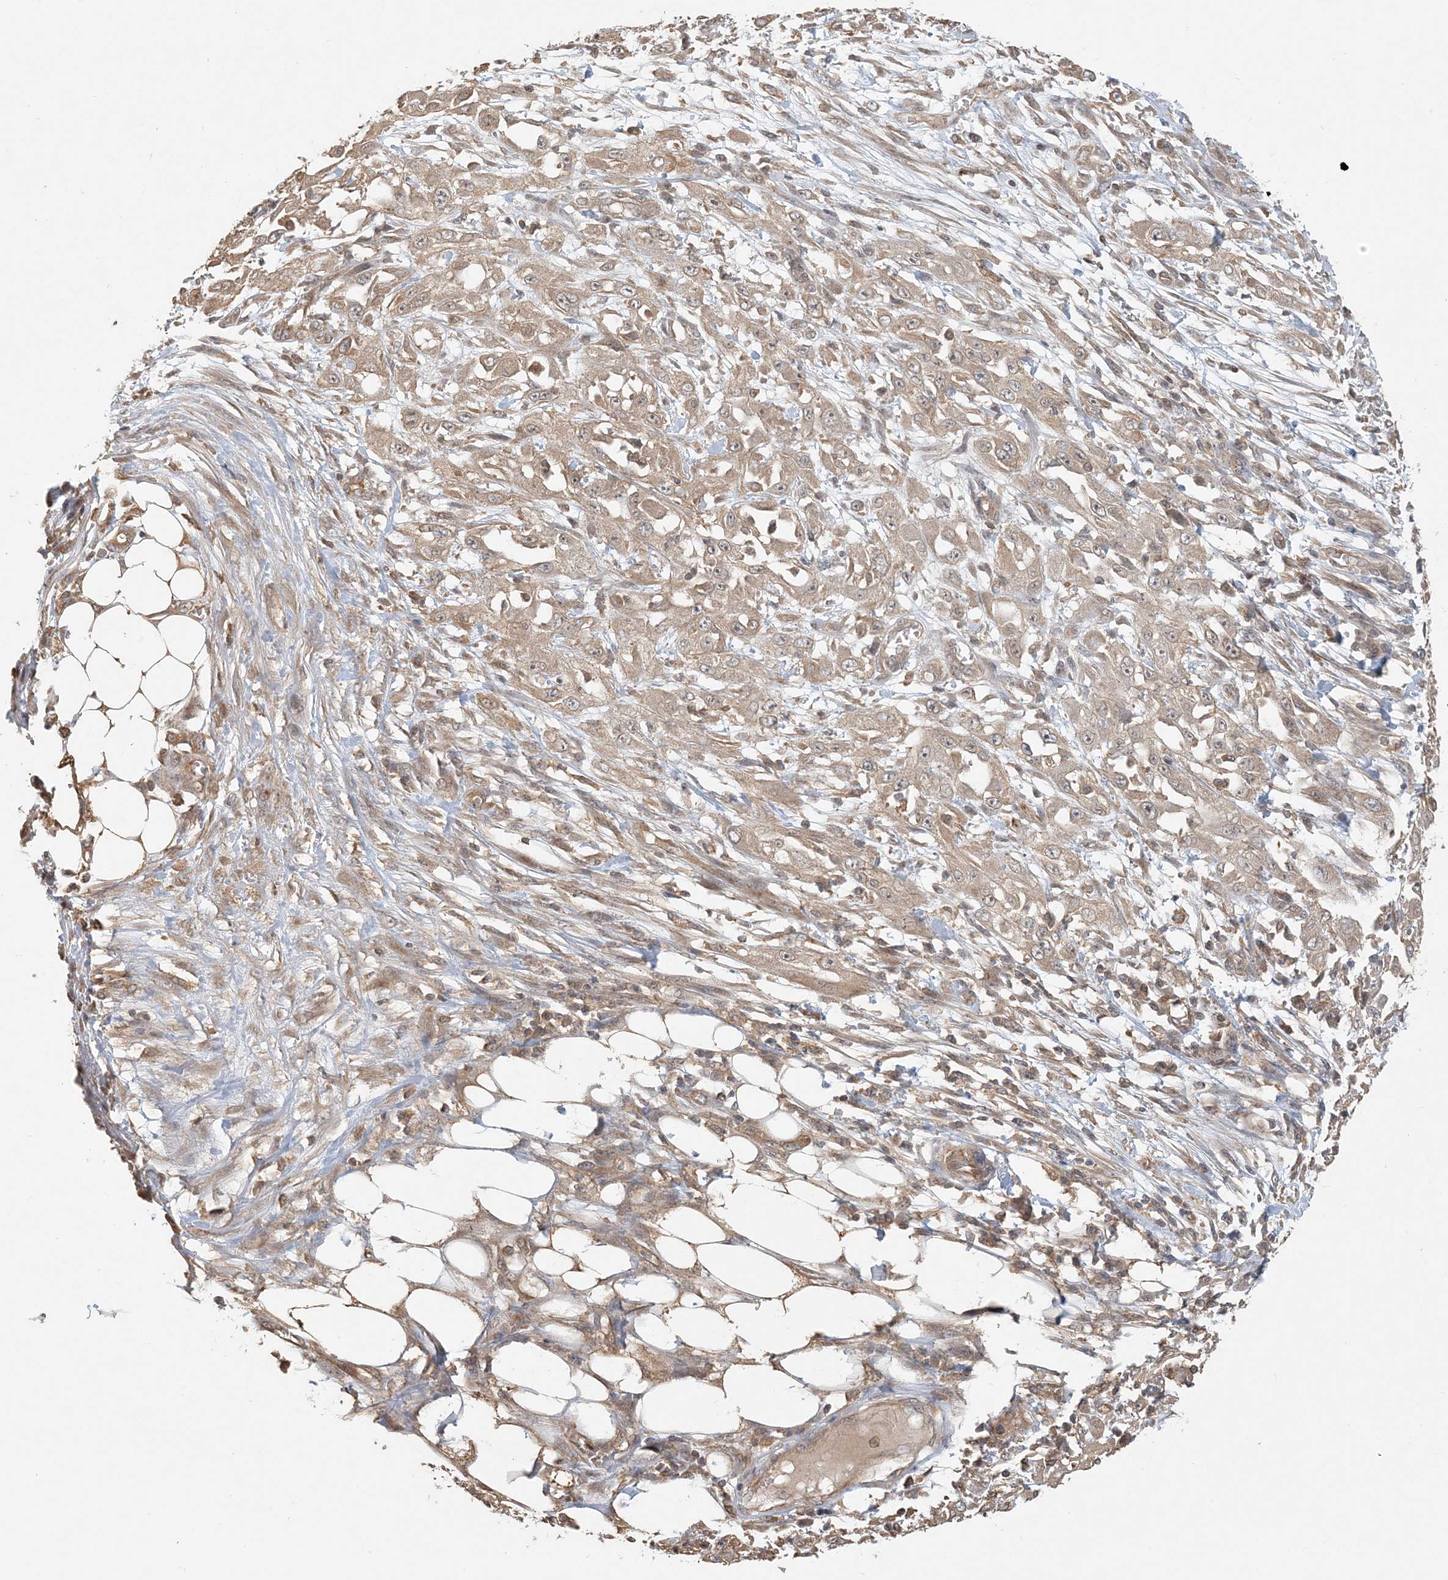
{"staining": {"intensity": "moderate", "quantity": ">75%", "location": "cytoplasmic/membranous"}, "tissue": "skin cancer", "cell_type": "Tumor cells", "image_type": "cancer", "snomed": [{"axis": "morphology", "description": "Squamous cell carcinoma, NOS"}, {"axis": "morphology", "description": "Squamous cell carcinoma, metastatic, NOS"}, {"axis": "topography", "description": "Skin"}, {"axis": "topography", "description": "Lymph node"}], "caption": "An immunohistochemistry (IHC) image of neoplastic tissue is shown. Protein staining in brown highlights moderate cytoplasmic/membranous positivity in skin cancer (squamous cell carcinoma) within tumor cells. The staining was performed using DAB (3,3'-diaminobenzidine), with brown indicating positive protein expression. Nuclei are stained blue with hematoxylin.", "gene": "OBI1", "patient": {"sex": "male", "age": 75}}